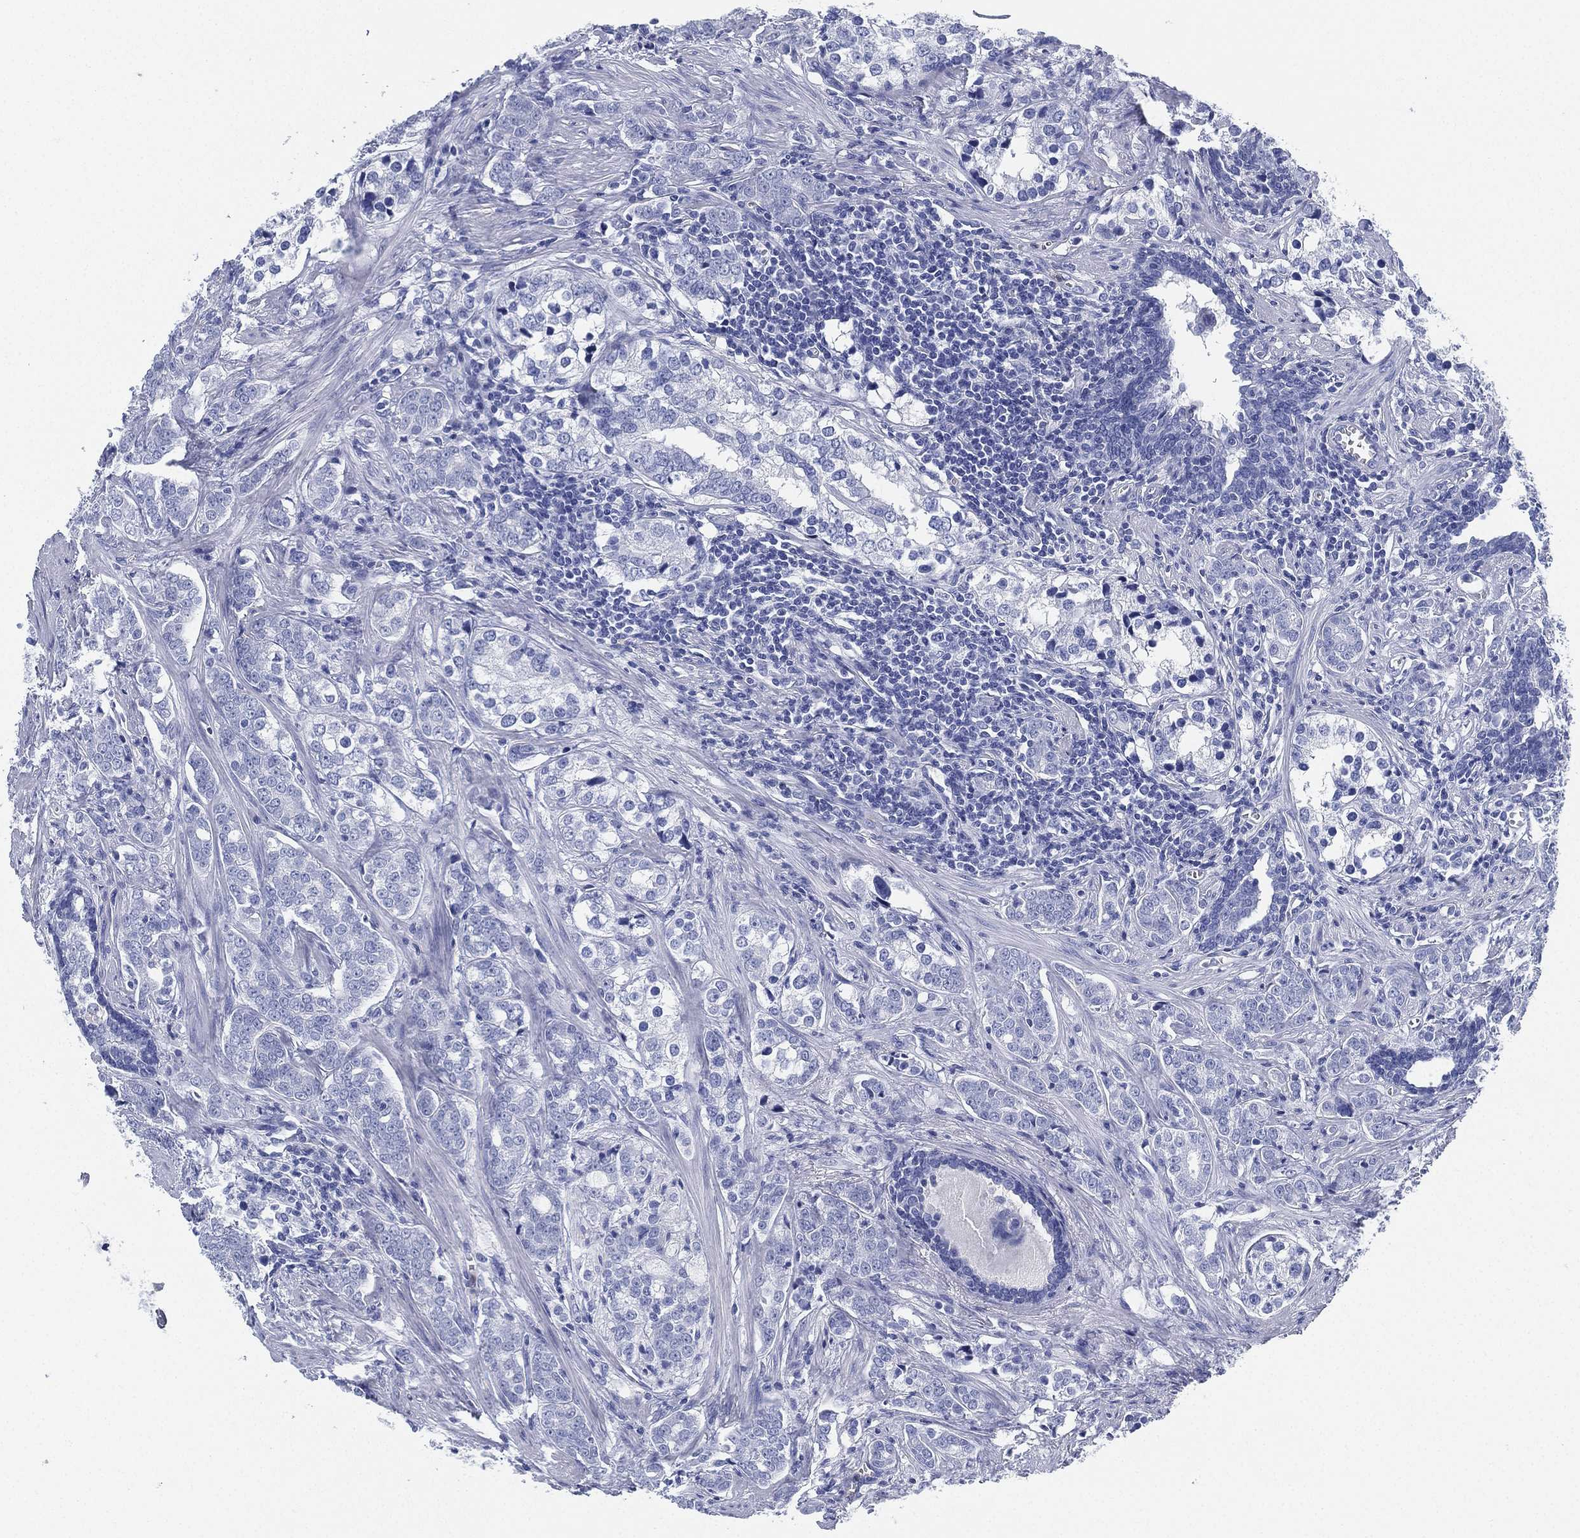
{"staining": {"intensity": "negative", "quantity": "none", "location": "none"}, "tissue": "prostate cancer", "cell_type": "Tumor cells", "image_type": "cancer", "snomed": [{"axis": "morphology", "description": "Adenocarcinoma, NOS"}, {"axis": "topography", "description": "Prostate and seminal vesicle, NOS"}], "caption": "Tumor cells show no significant protein expression in prostate cancer (adenocarcinoma). (DAB (3,3'-diaminobenzidine) immunohistochemistry visualized using brightfield microscopy, high magnification).", "gene": "DEFB121", "patient": {"sex": "male", "age": 63}}